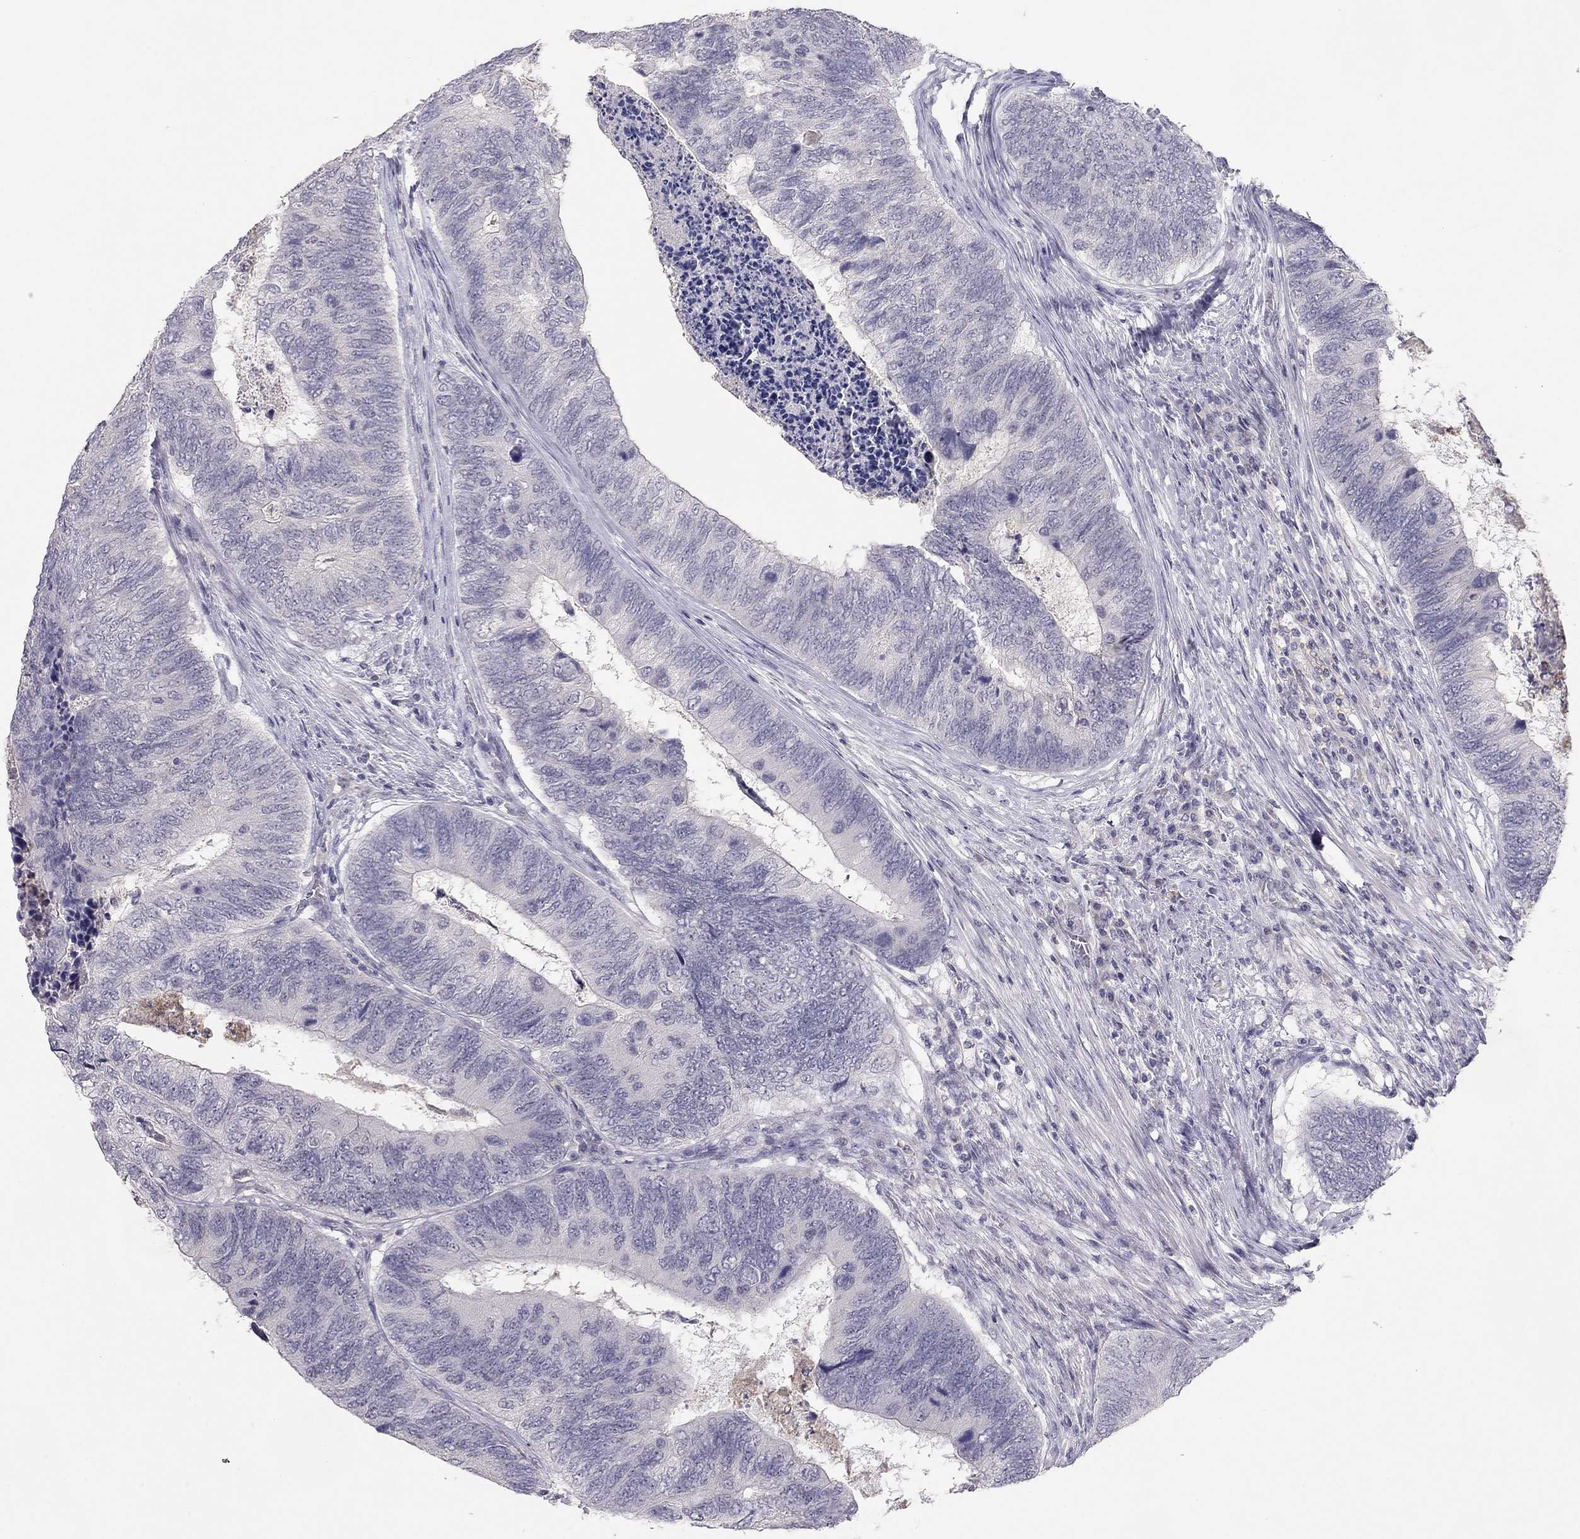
{"staining": {"intensity": "negative", "quantity": "none", "location": "none"}, "tissue": "colorectal cancer", "cell_type": "Tumor cells", "image_type": "cancer", "snomed": [{"axis": "morphology", "description": "Adenocarcinoma, NOS"}, {"axis": "topography", "description": "Colon"}], "caption": "The immunohistochemistry (IHC) photomicrograph has no significant staining in tumor cells of adenocarcinoma (colorectal) tissue.", "gene": "ADORA2A", "patient": {"sex": "female", "age": 67}}